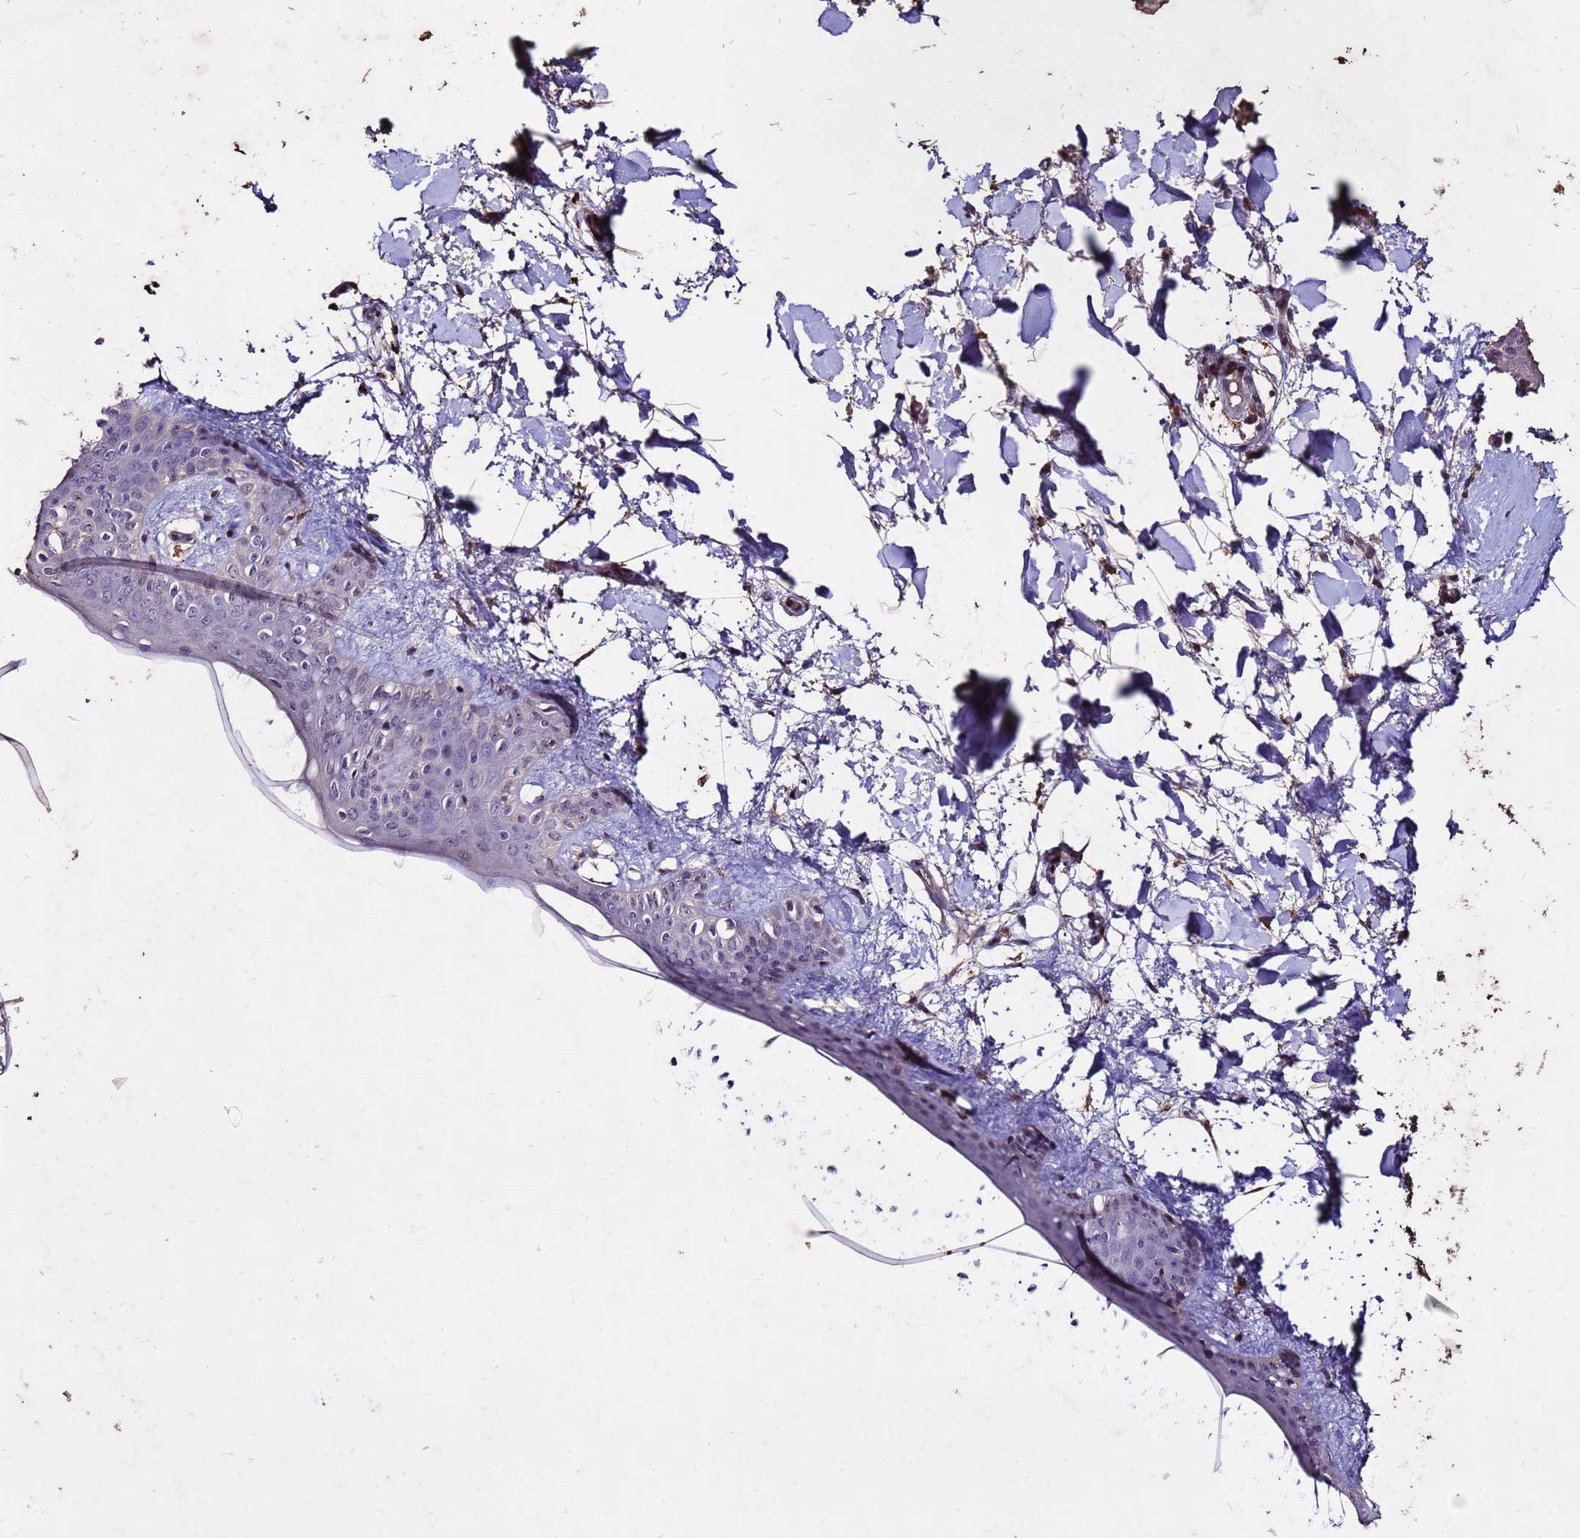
{"staining": {"intensity": "weak", "quantity": ">75%", "location": "cytoplasmic/membranous,nuclear"}, "tissue": "skin", "cell_type": "Fibroblasts", "image_type": "normal", "snomed": [{"axis": "morphology", "description": "Normal tissue, NOS"}, {"axis": "topography", "description": "Skin"}], "caption": "Protein staining exhibits weak cytoplasmic/membranous,nuclear staining in about >75% of fibroblasts in benign skin.", "gene": "TOR4A", "patient": {"sex": "female", "age": 34}}